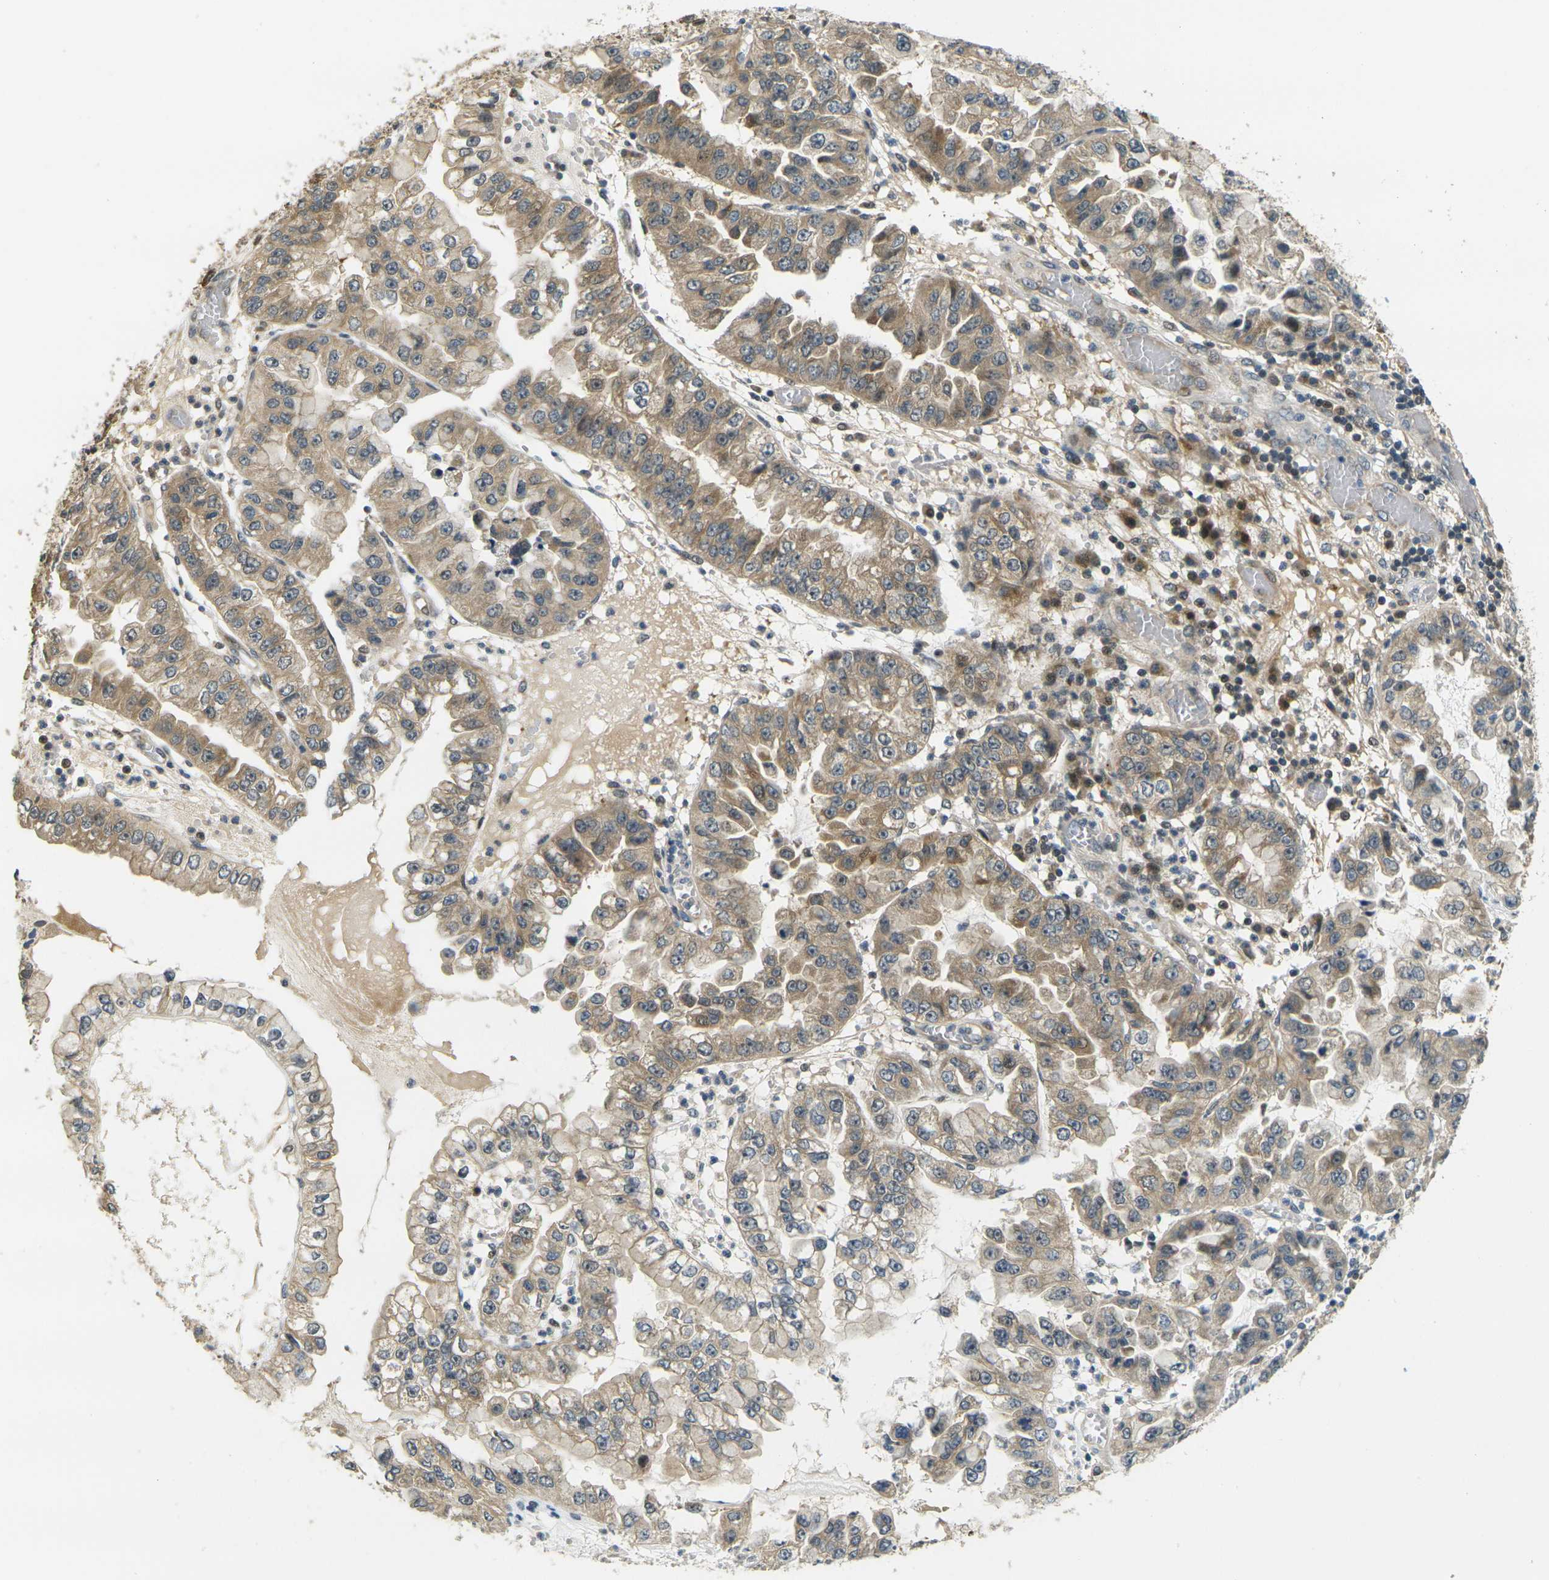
{"staining": {"intensity": "moderate", "quantity": ">75%", "location": "cytoplasmic/membranous"}, "tissue": "liver cancer", "cell_type": "Tumor cells", "image_type": "cancer", "snomed": [{"axis": "morphology", "description": "Cholangiocarcinoma"}, {"axis": "topography", "description": "Liver"}], "caption": "Tumor cells reveal medium levels of moderate cytoplasmic/membranous expression in about >75% of cells in liver cancer (cholangiocarcinoma). (Brightfield microscopy of DAB IHC at high magnification).", "gene": "KLHL8", "patient": {"sex": "female", "age": 79}}